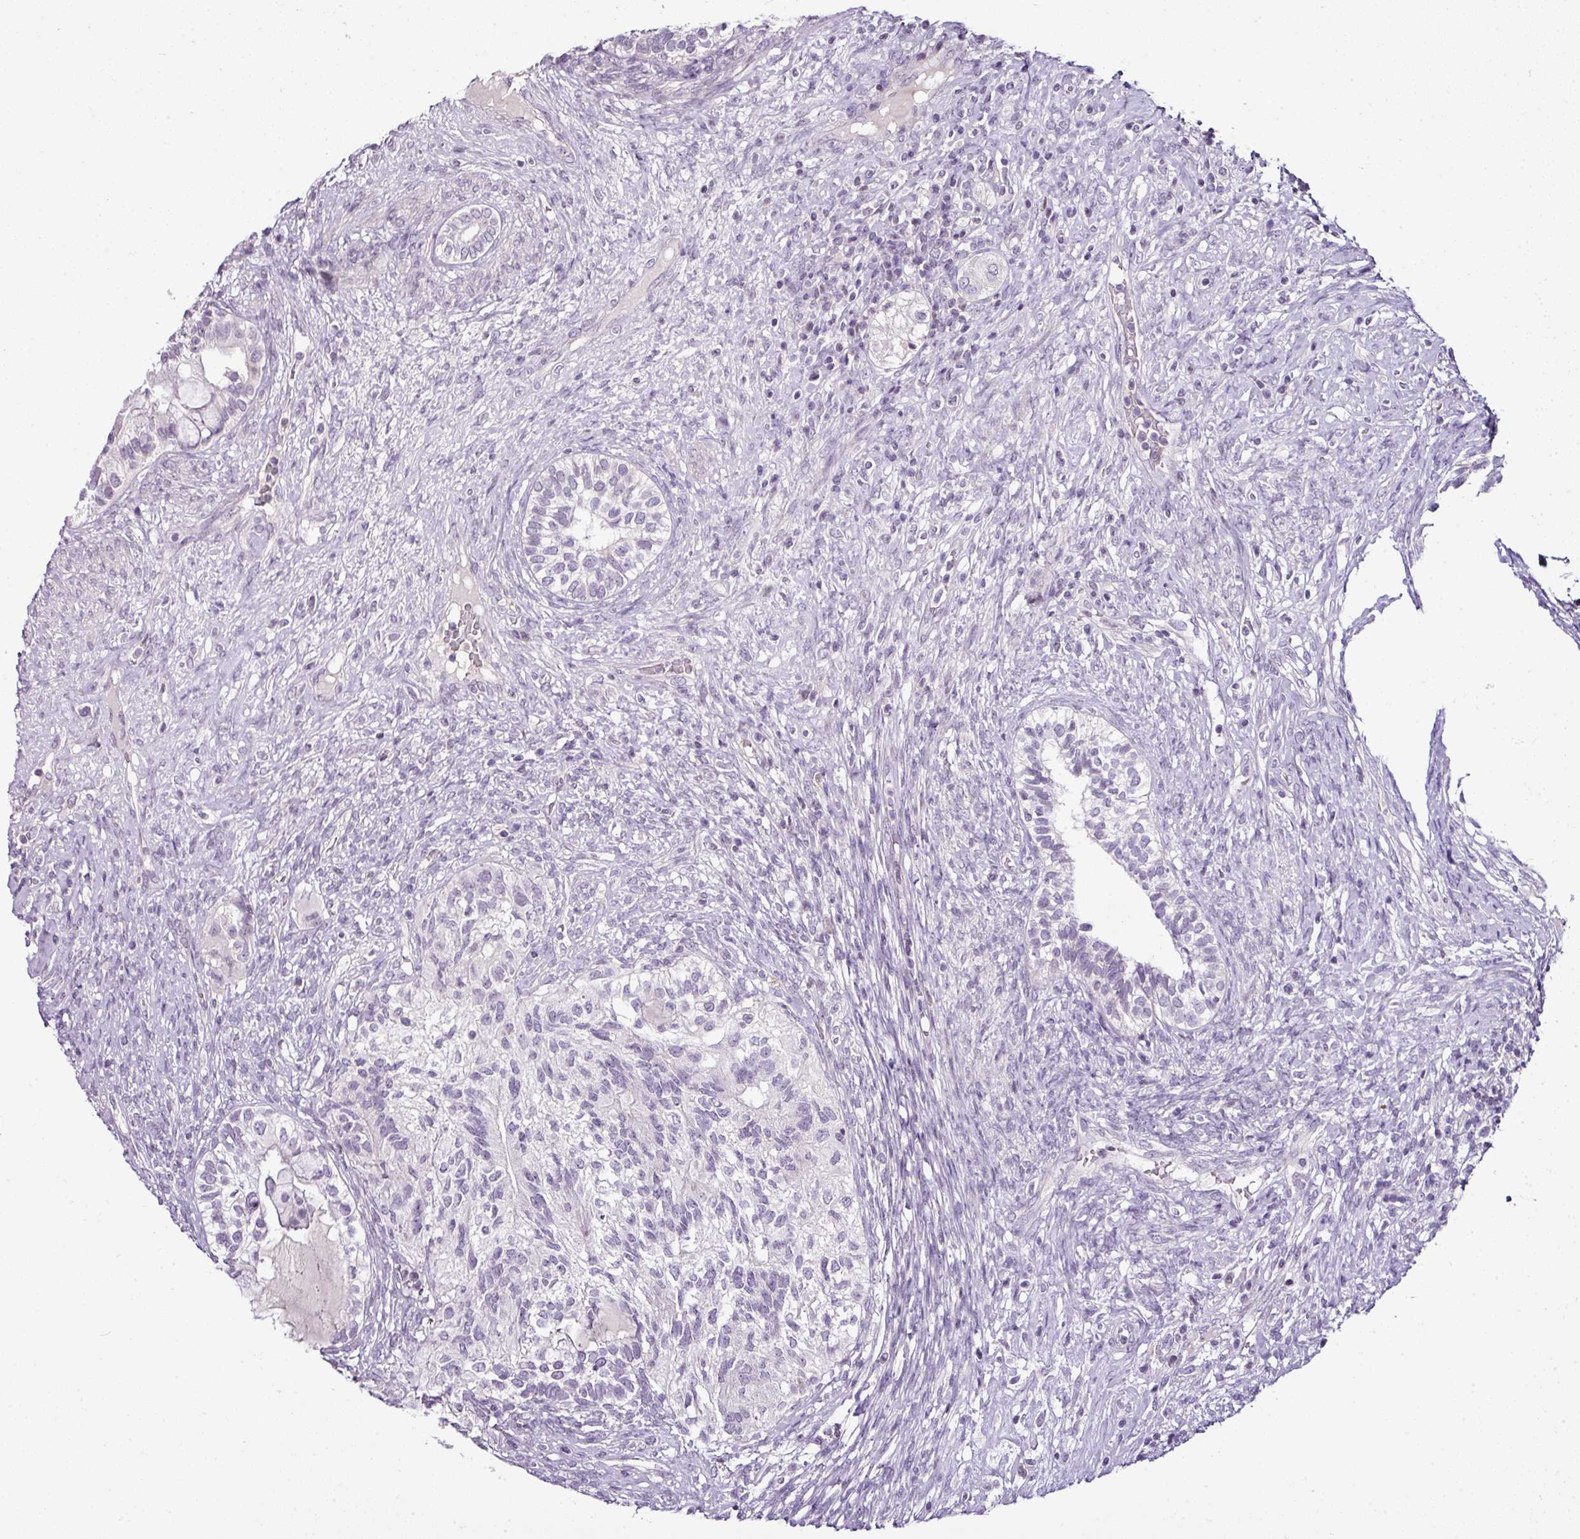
{"staining": {"intensity": "negative", "quantity": "none", "location": "none"}, "tissue": "testis cancer", "cell_type": "Tumor cells", "image_type": "cancer", "snomed": [{"axis": "morphology", "description": "Seminoma, NOS"}, {"axis": "morphology", "description": "Carcinoma, Embryonal, NOS"}, {"axis": "topography", "description": "Testis"}], "caption": "Immunohistochemistry (IHC) micrograph of neoplastic tissue: human testis cancer (seminoma) stained with DAB (3,3'-diaminobenzidine) exhibits no significant protein positivity in tumor cells.", "gene": "TEX30", "patient": {"sex": "male", "age": 41}}